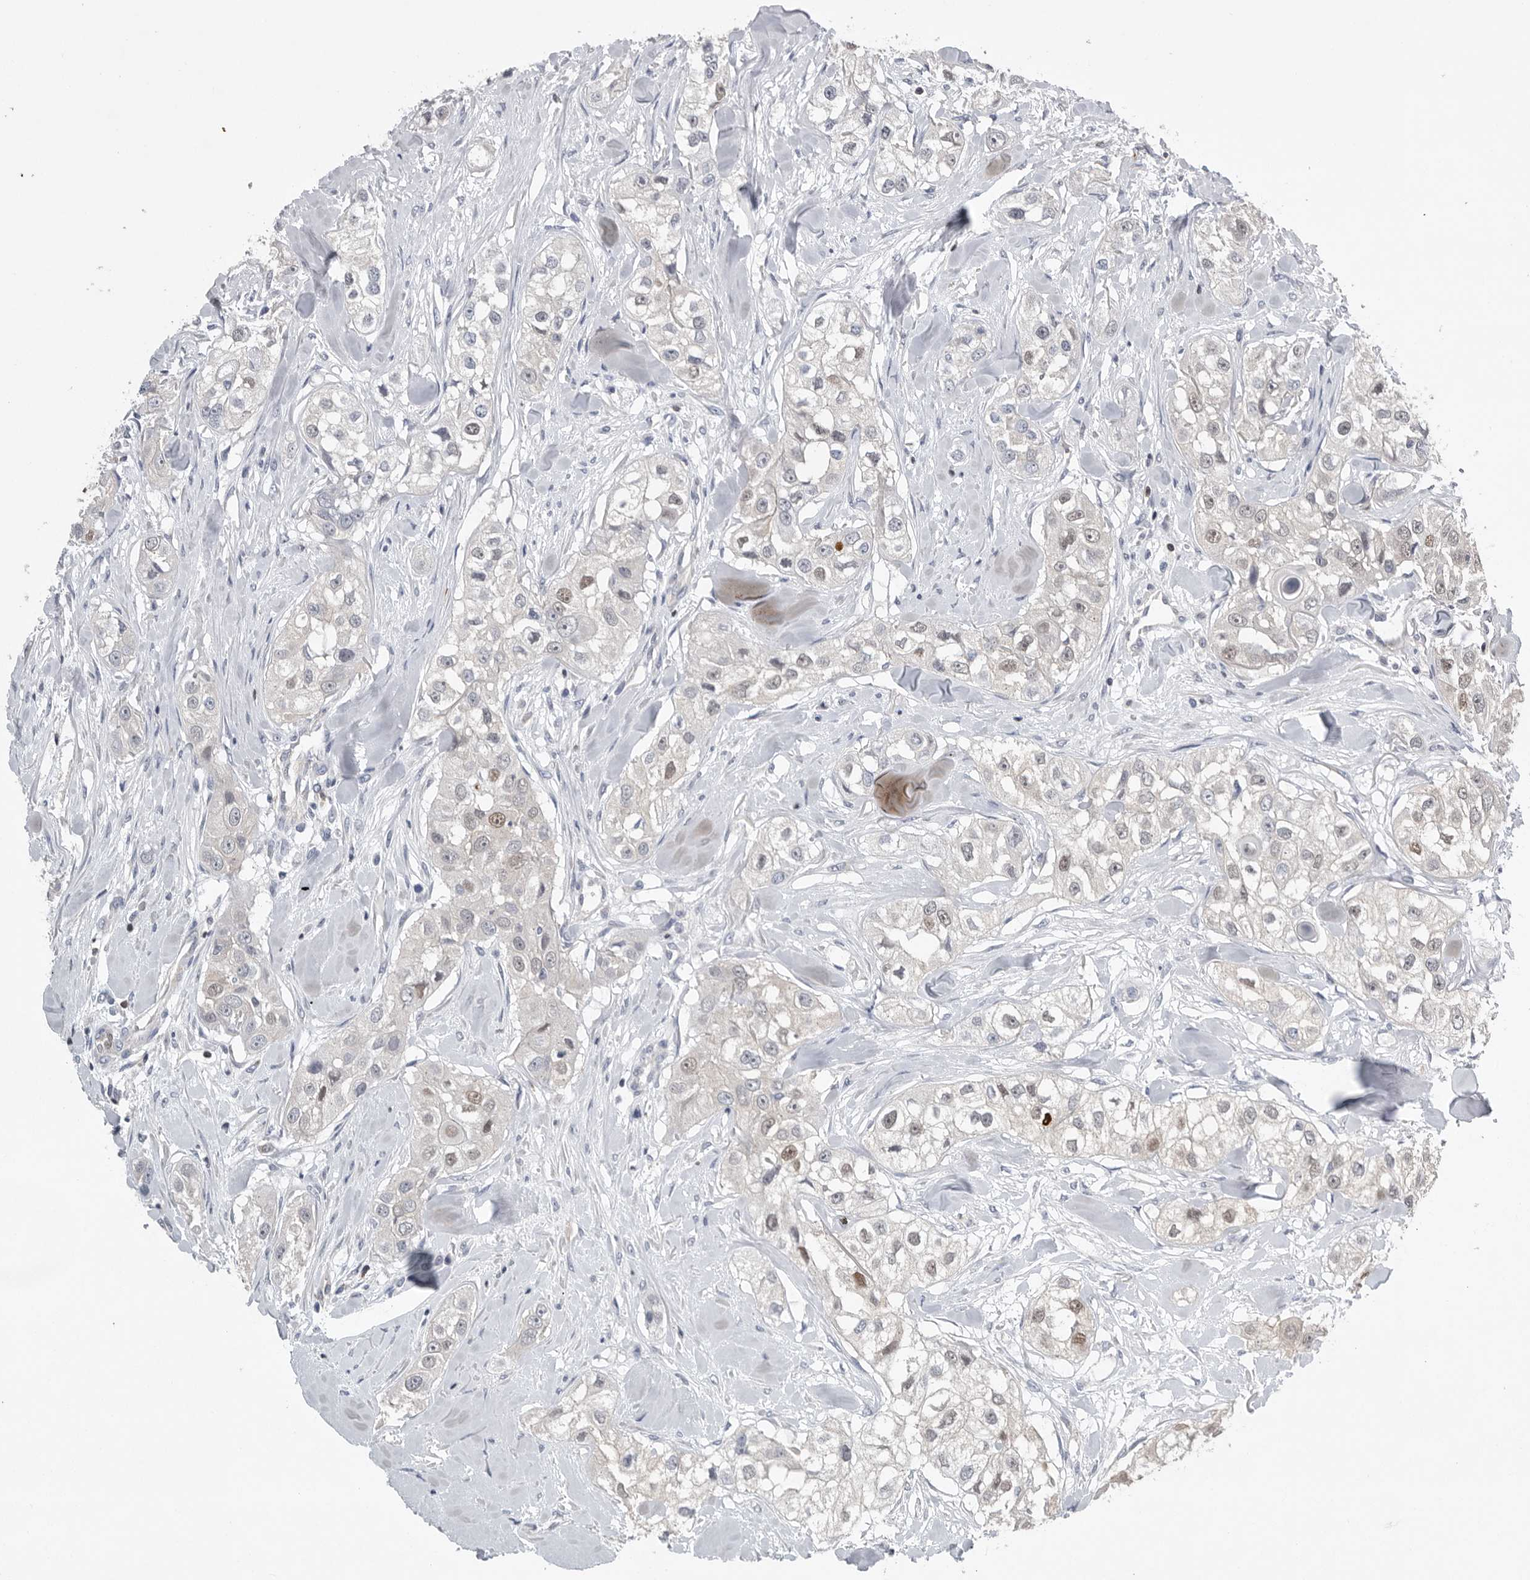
{"staining": {"intensity": "weak", "quantity": "<25%", "location": "nuclear"}, "tissue": "head and neck cancer", "cell_type": "Tumor cells", "image_type": "cancer", "snomed": [{"axis": "morphology", "description": "Normal tissue, NOS"}, {"axis": "morphology", "description": "Squamous cell carcinoma, NOS"}, {"axis": "topography", "description": "Skeletal muscle"}, {"axis": "topography", "description": "Head-Neck"}], "caption": "There is no significant staining in tumor cells of head and neck squamous cell carcinoma.", "gene": "PDCD4", "patient": {"sex": "male", "age": 51}}